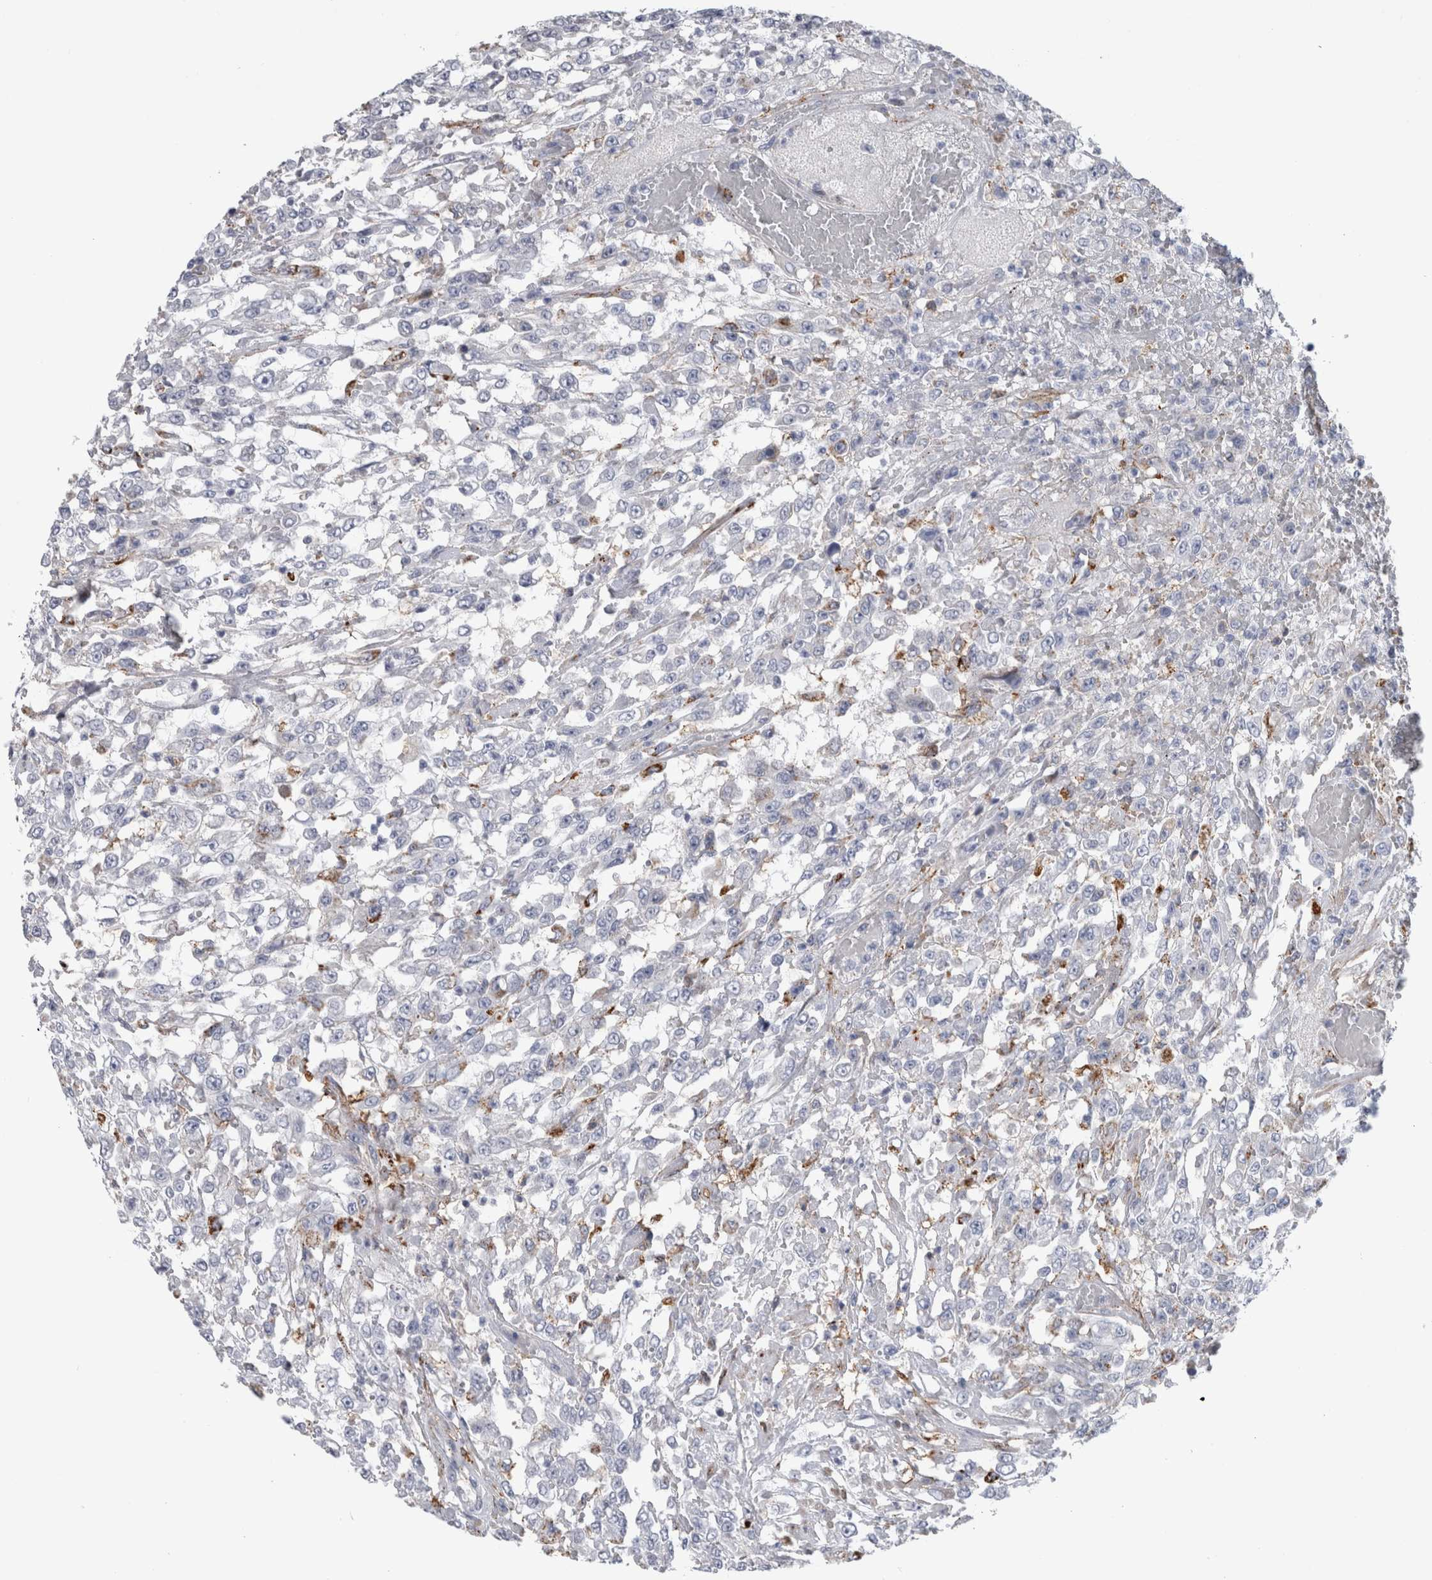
{"staining": {"intensity": "negative", "quantity": "none", "location": "none"}, "tissue": "urothelial cancer", "cell_type": "Tumor cells", "image_type": "cancer", "snomed": [{"axis": "morphology", "description": "Urothelial carcinoma, High grade"}, {"axis": "topography", "description": "Urinary bladder"}], "caption": "A photomicrograph of human urothelial cancer is negative for staining in tumor cells.", "gene": "DNAJC24", "patient": {"sex": "male", "age": 46}}